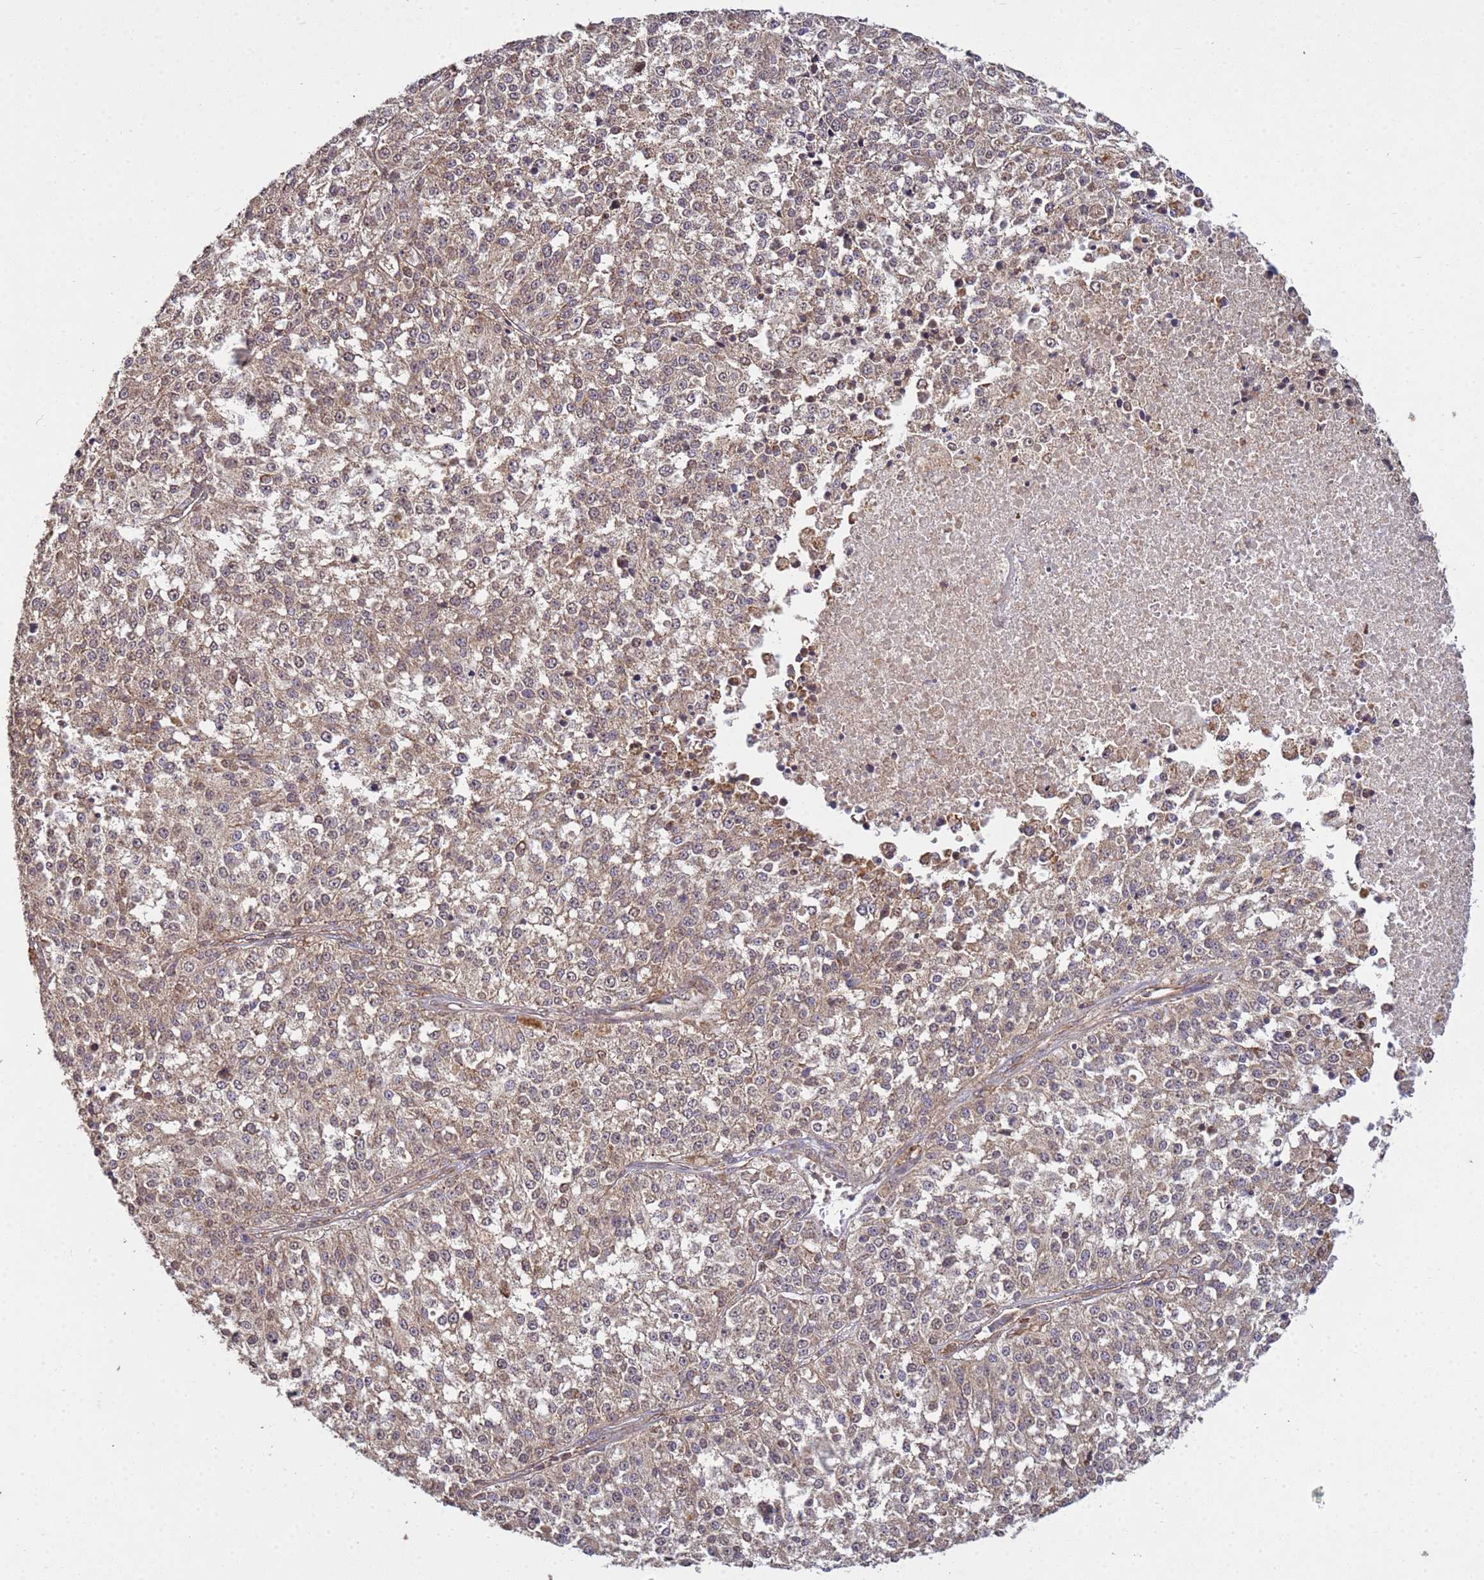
{"staining": {"intensity": "weak", "quantity": ">75%", "location": "cytoplasmic/membranous"}, "tissue": "melanoma", "cell_type": "Tumor cells", "image_type": "cancer", "snomed": [{"axis": "morphology", "description": "Malignant melanoma, NOS"}, {"axis": "topography", "description": "Skin"}], "caption": "Malignant melanoma stained with a brown dye demonstrates weak cytoplasmic/membranous positive positivity in approximately >75% of tumor cells.", "gene": "P2RX7", "patient": {"sex": "female", "age": 64}}